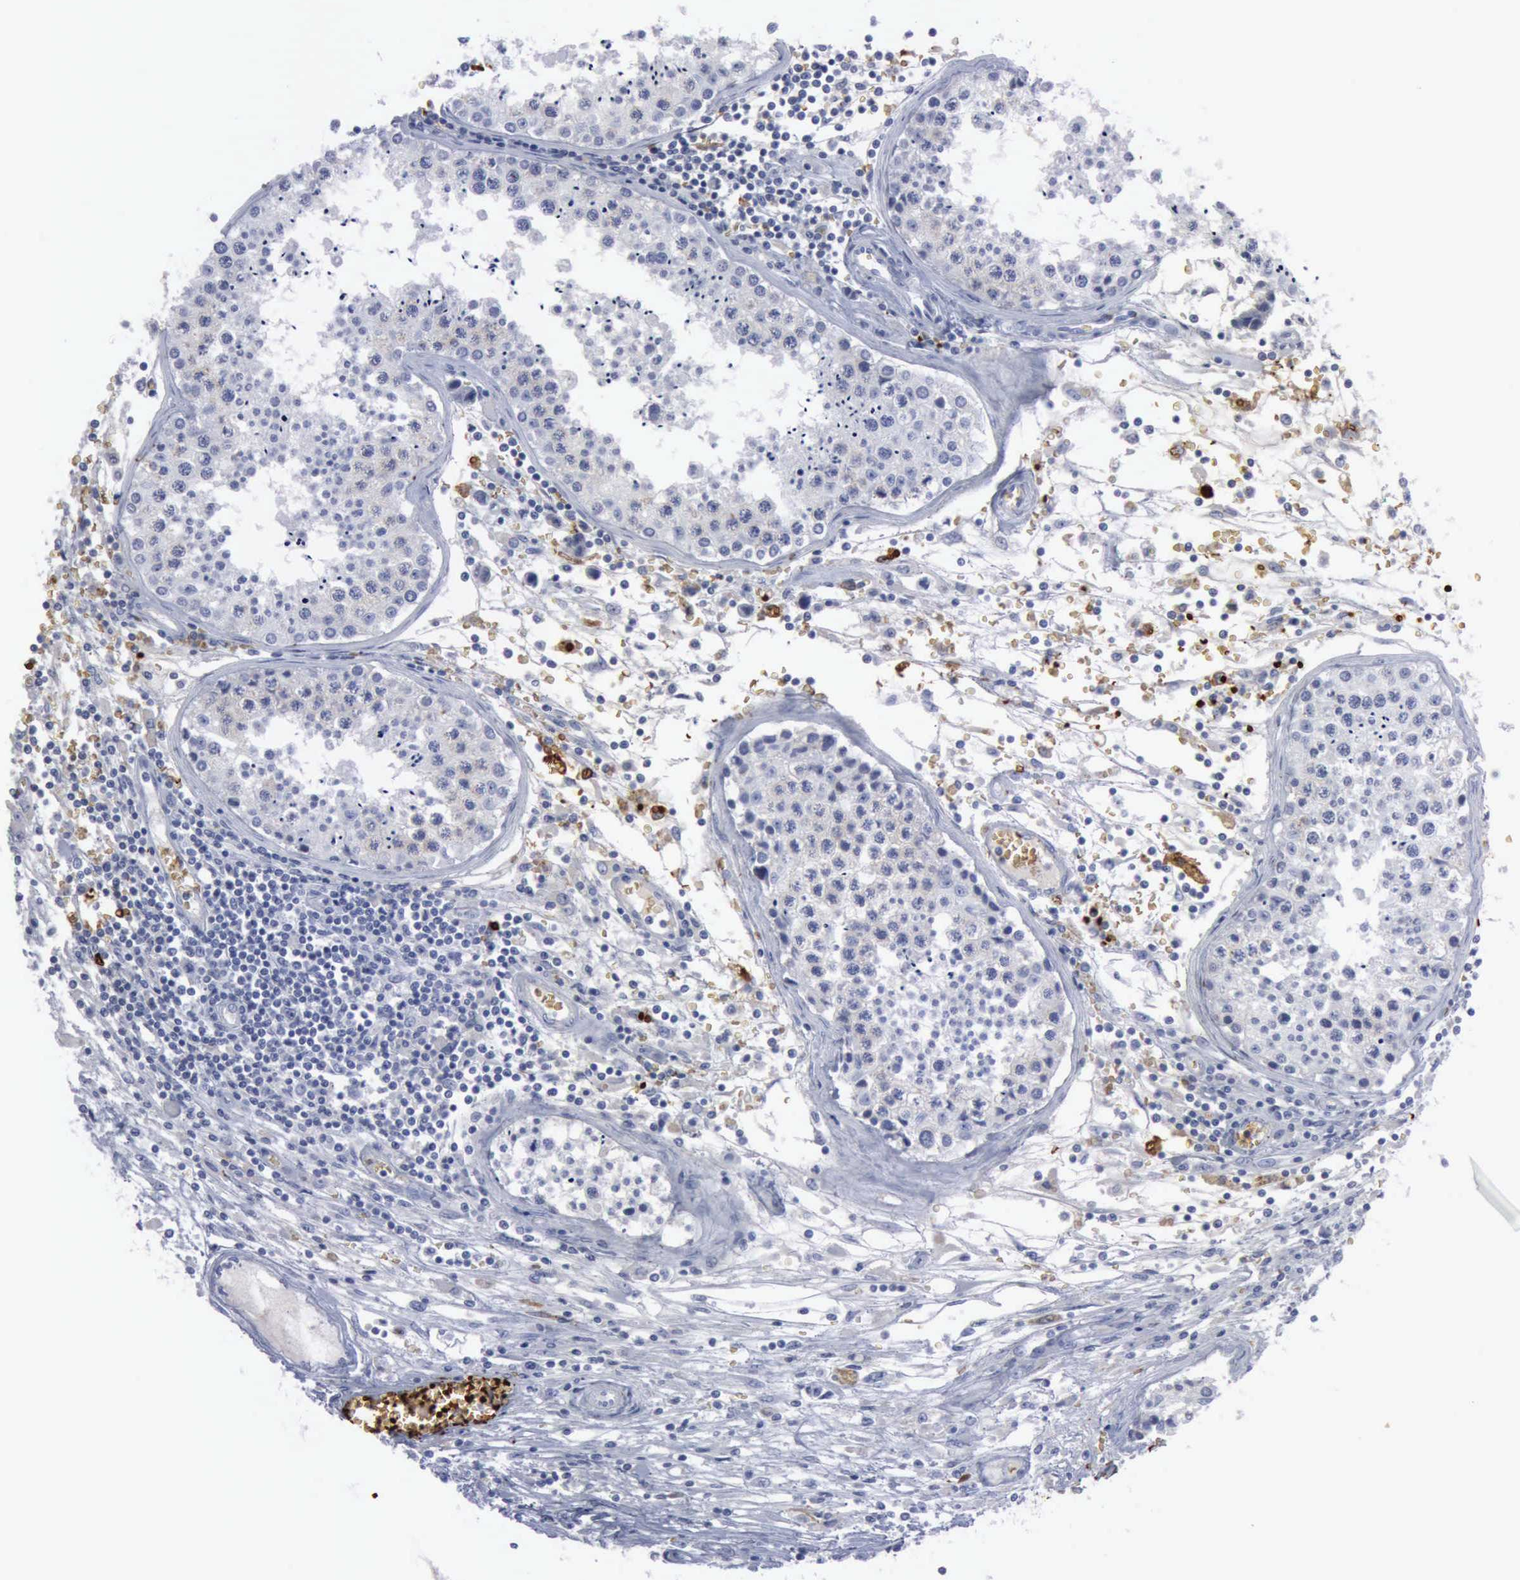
{"staining": {"intensity": "negative", "quantity": "none", "location": "none"}, "tissue": "testis cancer", "cell_type": "Tumor cells", "image_type": "cancer", "snomed": [{"axis": "morphology", "description": "Carcinoma, Embryonal, NOS"}, {"axis": "topography", "description": "Testis"}], "caption": "Tumor cells show no significant staining in testis cancer. (DAB (3,3'-diaminobenzidine) IHC visualized using brightfield microscopy, high magnification).", "gene": "TGFB1", "patient": {"sex": "male", "age": 31}}